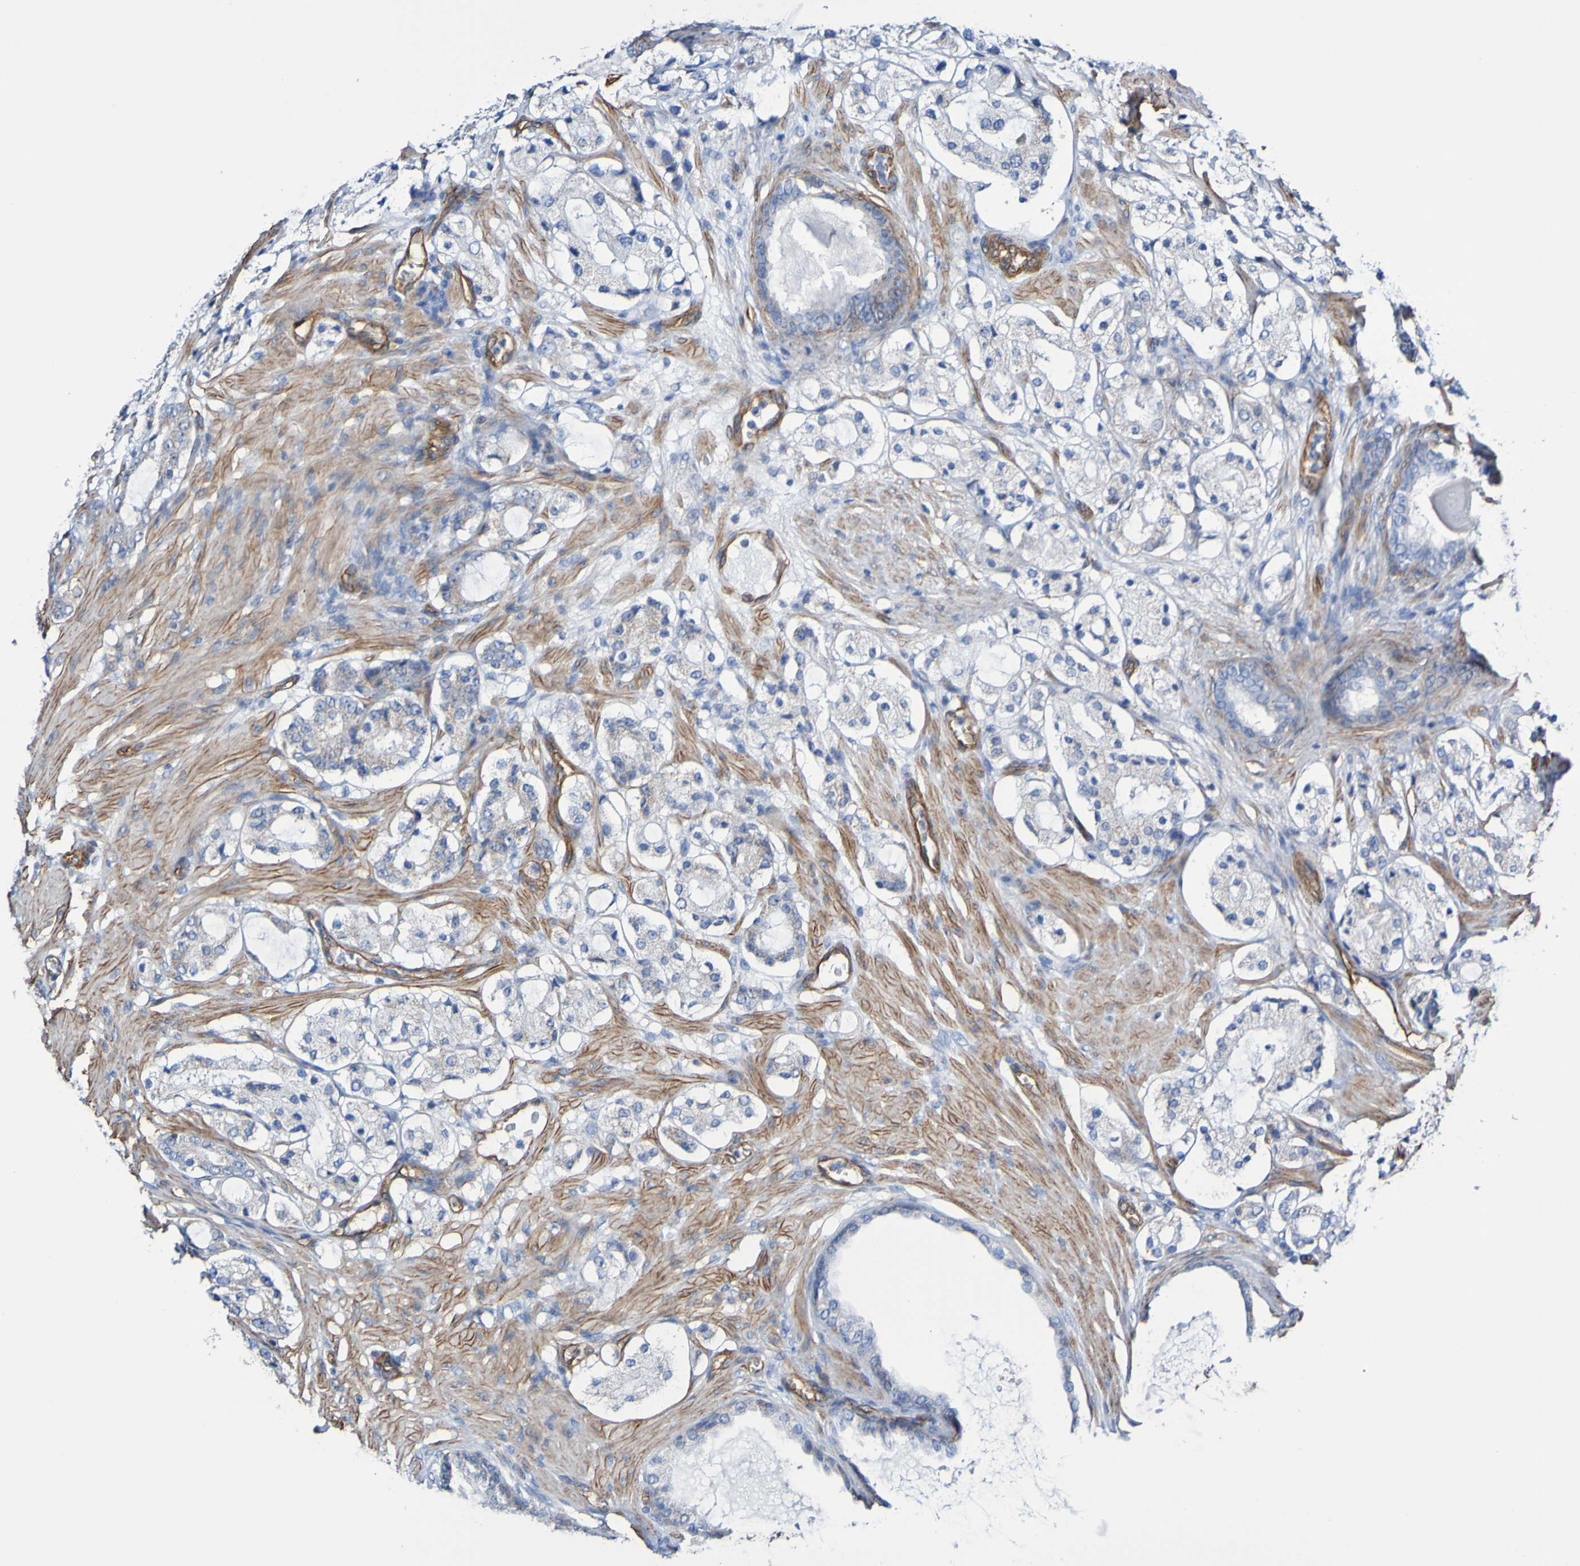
{"staining": {"intensity": "weak", "quantity": "<25%", "location": "cytoplasmic/membranous"}, "tissue": "prostate cancer", "cell_type": "Tumor cells", "image_type": "cancer", "snomed": [{"axis": "morphology", "description": "Adenocarcinoma, High grade"}, {"axis": "topography", "description": "Prostate"}], "caption": "Protein analysis of prostate cancer displays no significant positivity in tumor cells.", "gene": "ELMOD3", "patient": {"sex": "male", "age": 65}}